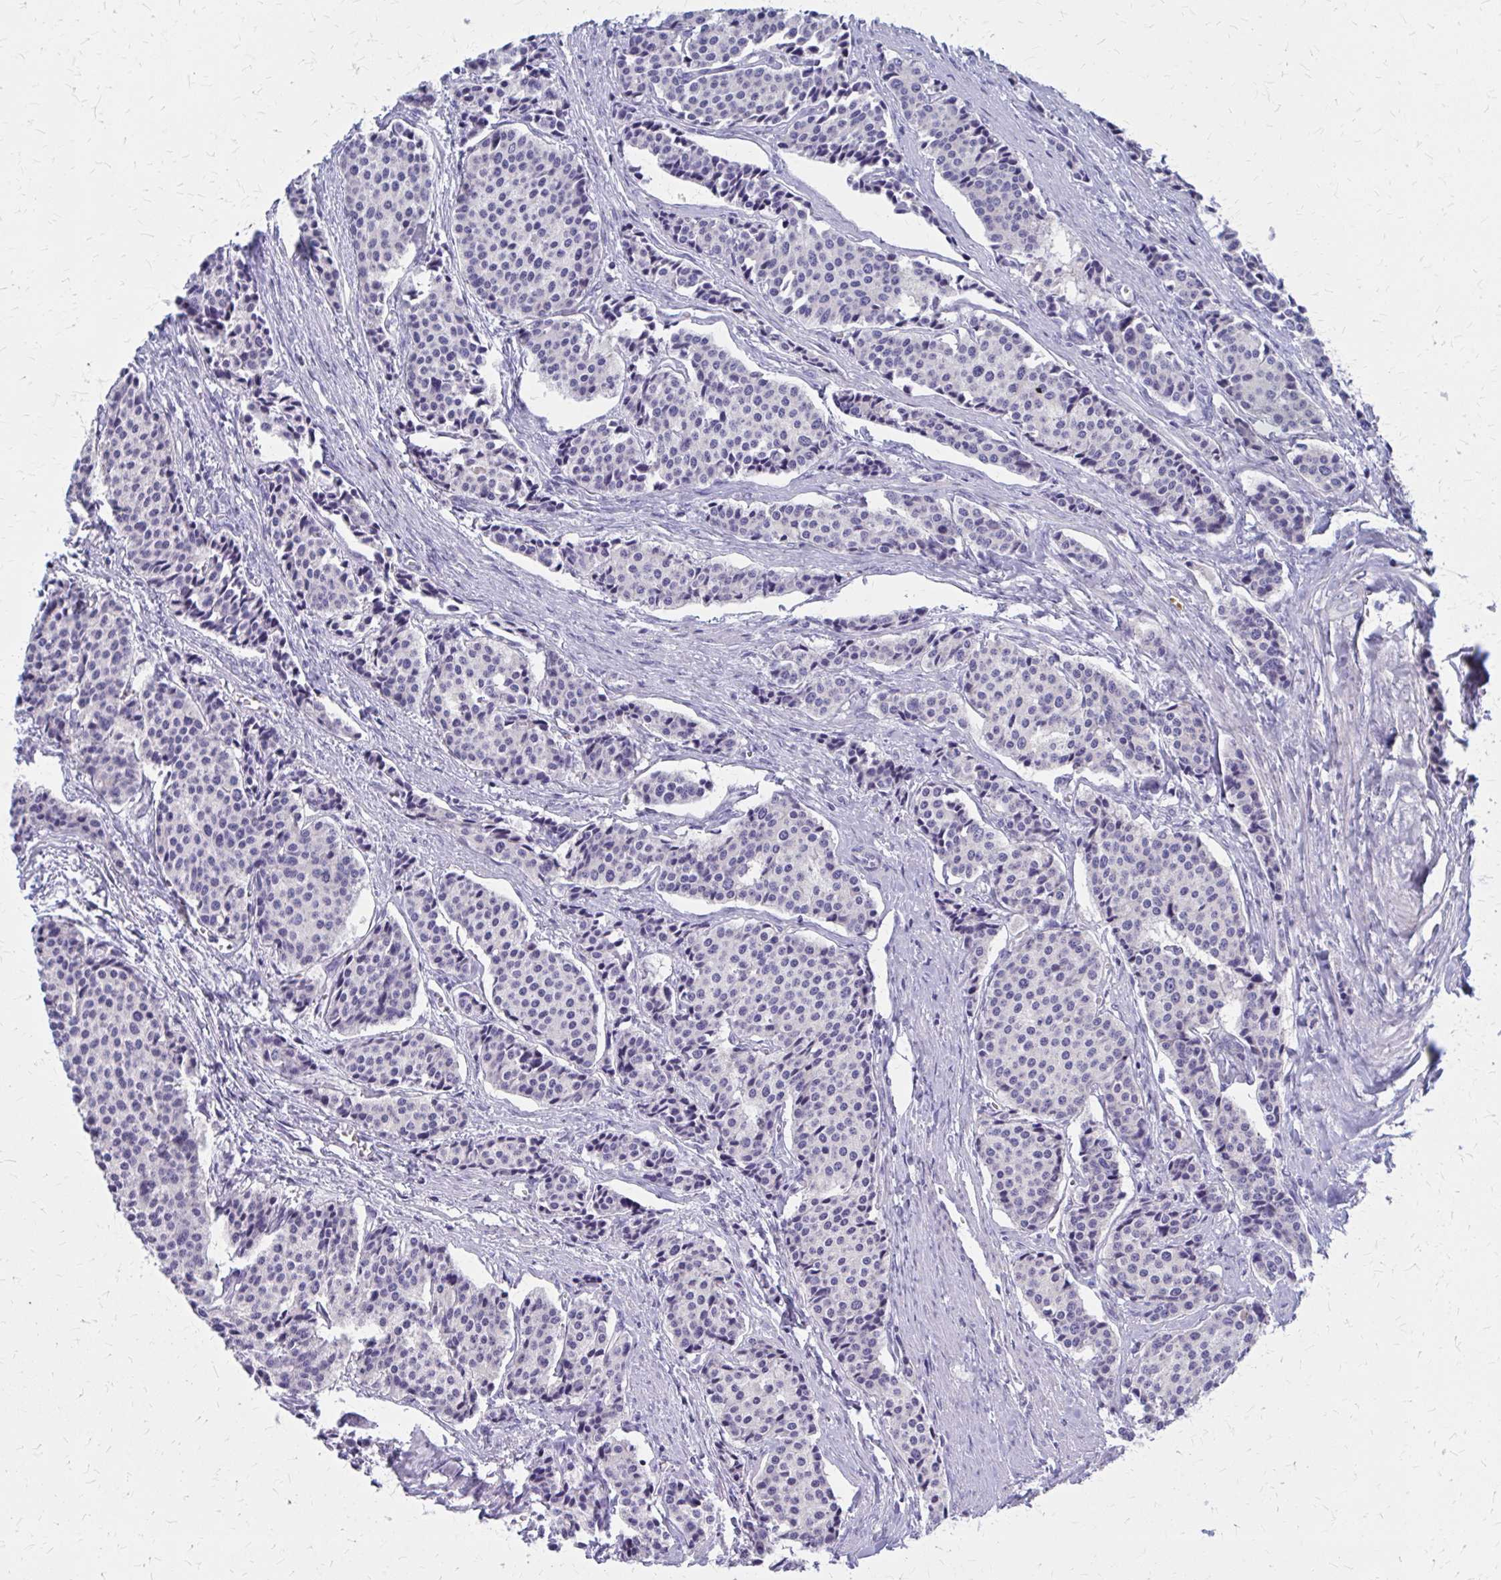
{"staining": {"intensity": "negative", "quantity": "none", "location": "none"}, "tissue": "carcinoid", "cell_type": "Tumor cells", "image_type": "cancer", "snomed": [{"axis": "morphology", "description": "Carcinoid, malignant, NOS"}, {"axis": "topography", "description": "Small intestine"}], "caption": "Histopathology image shows no significant protein expression in tumor cells of carcinoid. The staining is performed using DAB (3,3'-diaminobenzidine) brown chromogen with nuclei counter-stained in using hematoxylin.", "gene": "GLYATL2", "patient": {"sex": "male", "age": 73}}